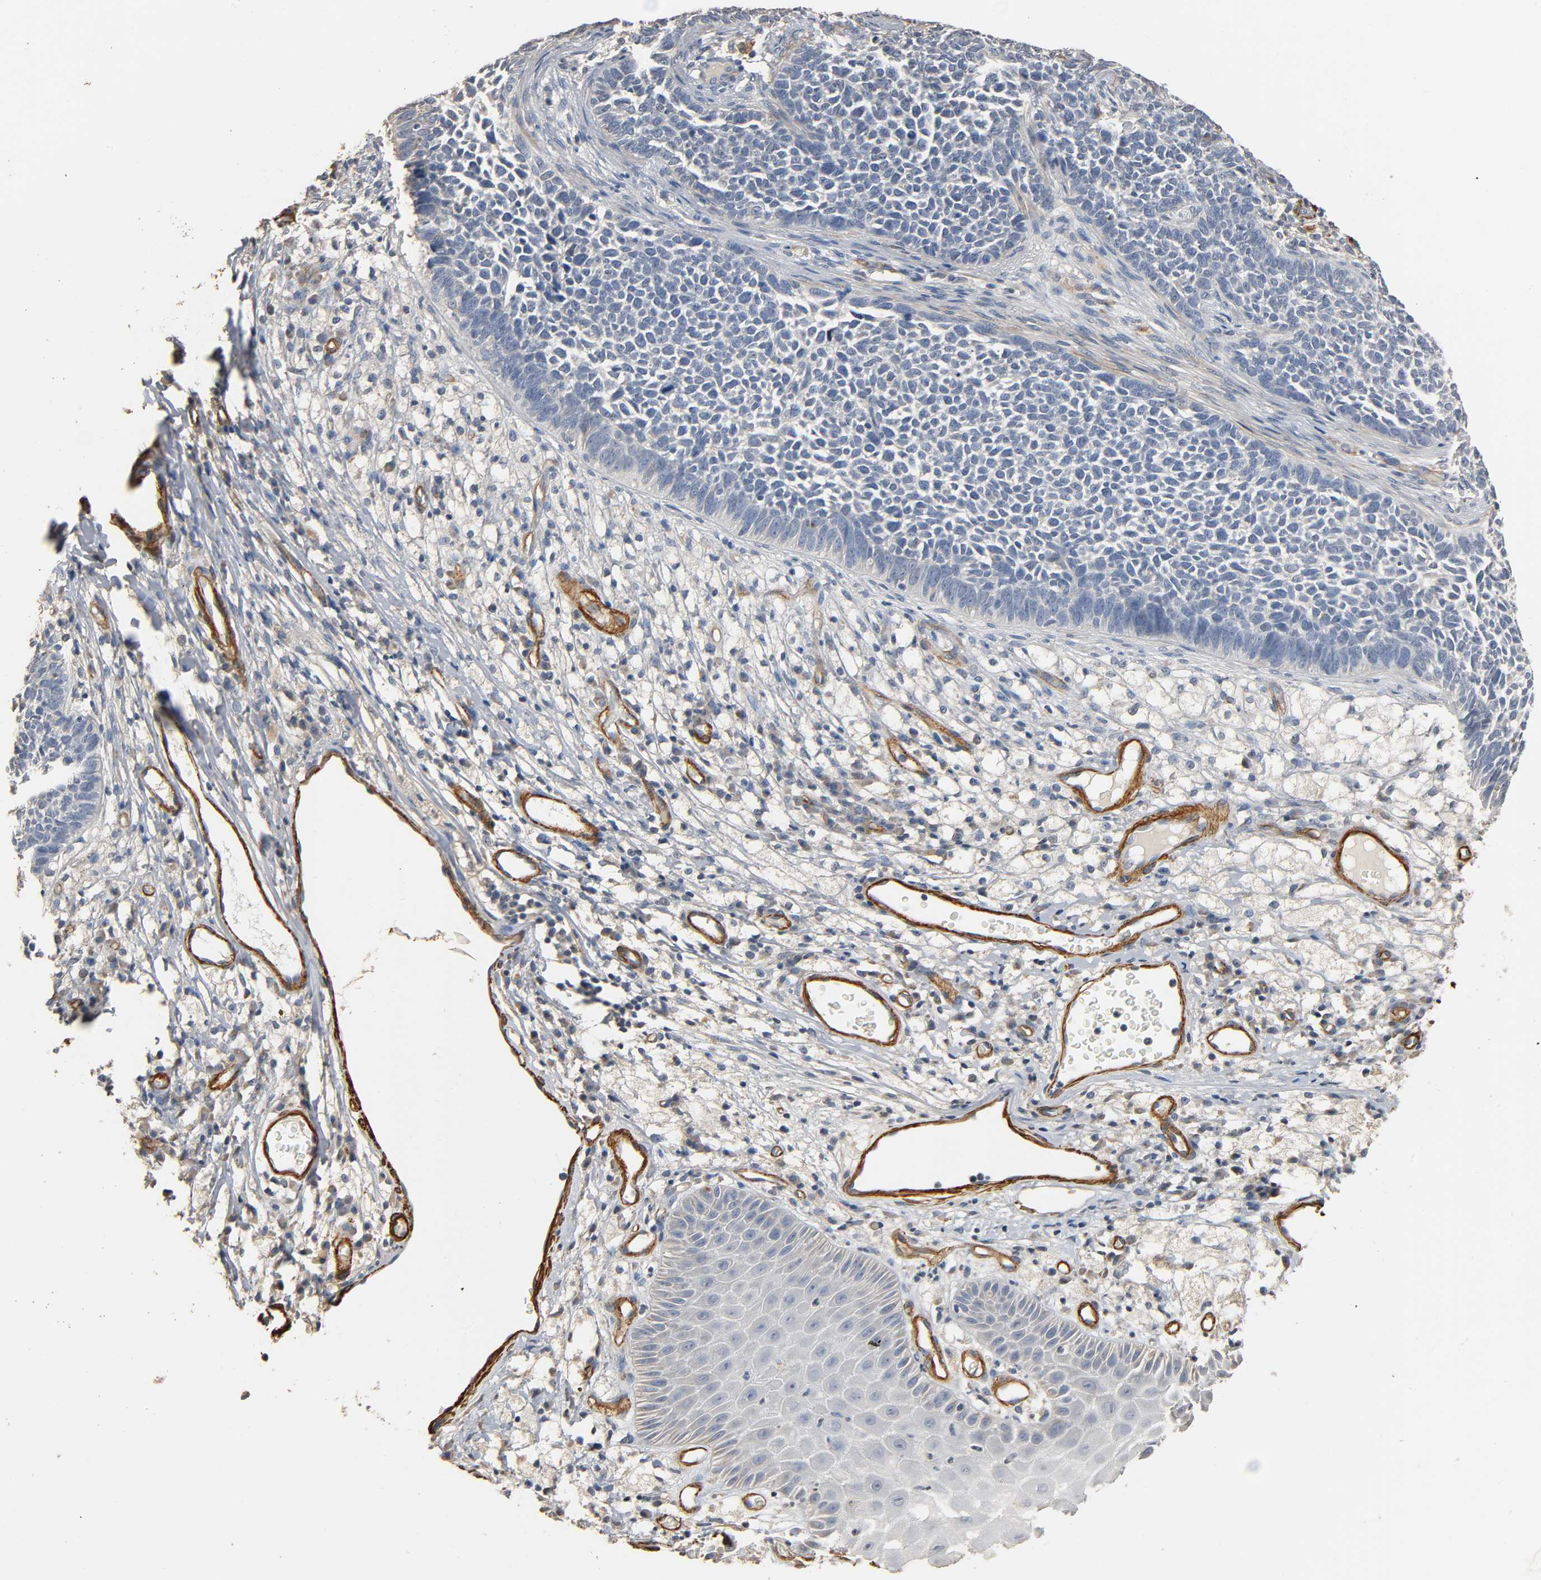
{"staining": {"intensity": "weak", "quantity": "<25%", "location": "cytoplasmic/membranous"}, "tissue": "skin cancer", "cell_type": "Tumor cells", "image_type": "cancer", "snomed": [{"axis": "morphology", "description": "Basal cell carcinoma"}, {"axis": "topography", "description": "Skin"}], "caption": "Tumor cells are negative for brown protein staining in skin cancer.", "gene": "GSTA3", "patient": {"sex": "female", "age": 84}}